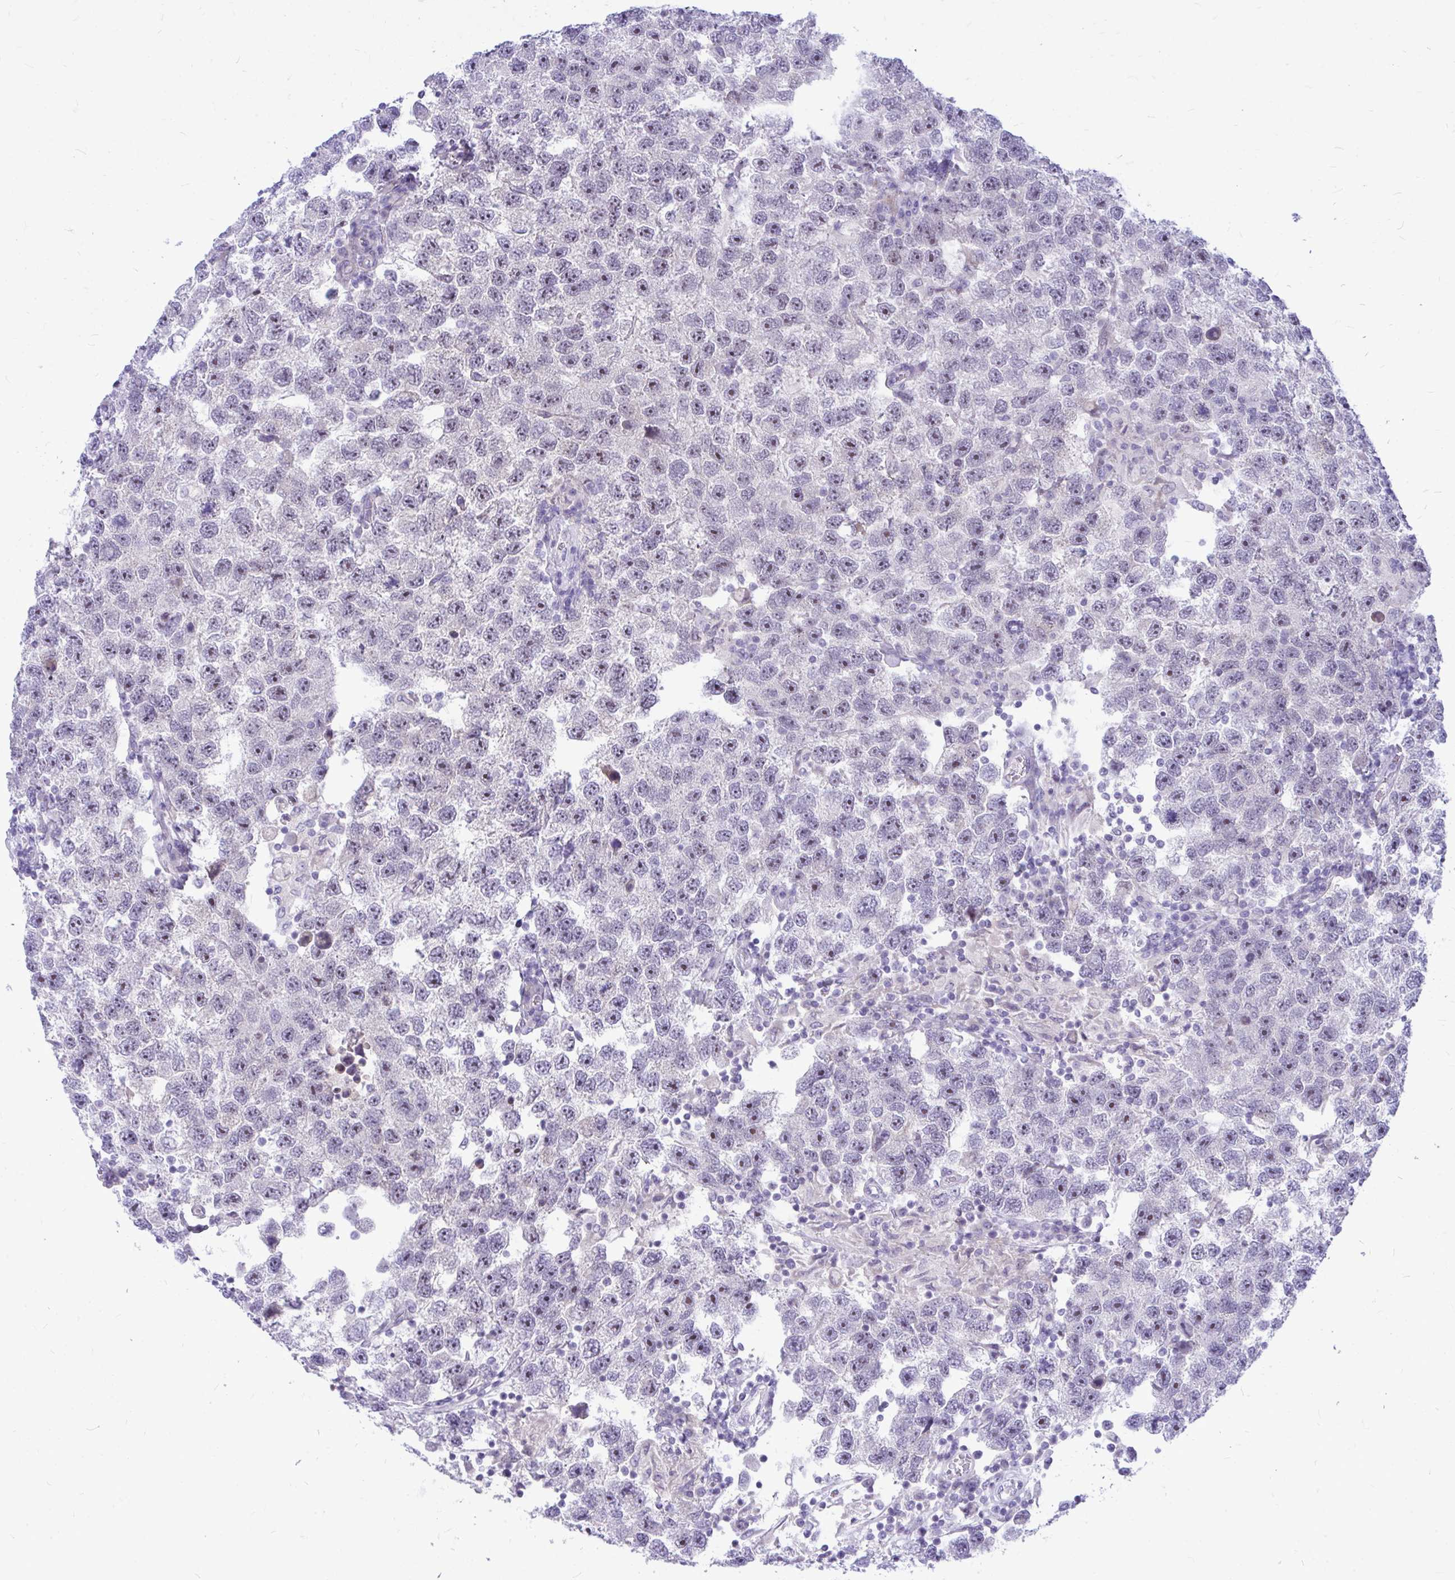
{"staining": {"intensity": "moderate", "quantity": "<25%", "location": "nuclear"}, "tissue": "testis cancer", "cell_type": "Tumor cells", "image_type": "cancer", "snomed": [{"axis": "morphology", "description": "Seminoma, NOS"}, {"axis": "topography", "description": "Testis"}], "caption": "Immunohistochemical staining of testis cancer (seminoma) exhibits moderate nuclear protein staining in about <25% of tumor cells.", "gene": "ZSCAN25", "patient": {"sex": "male", "age": 26}}